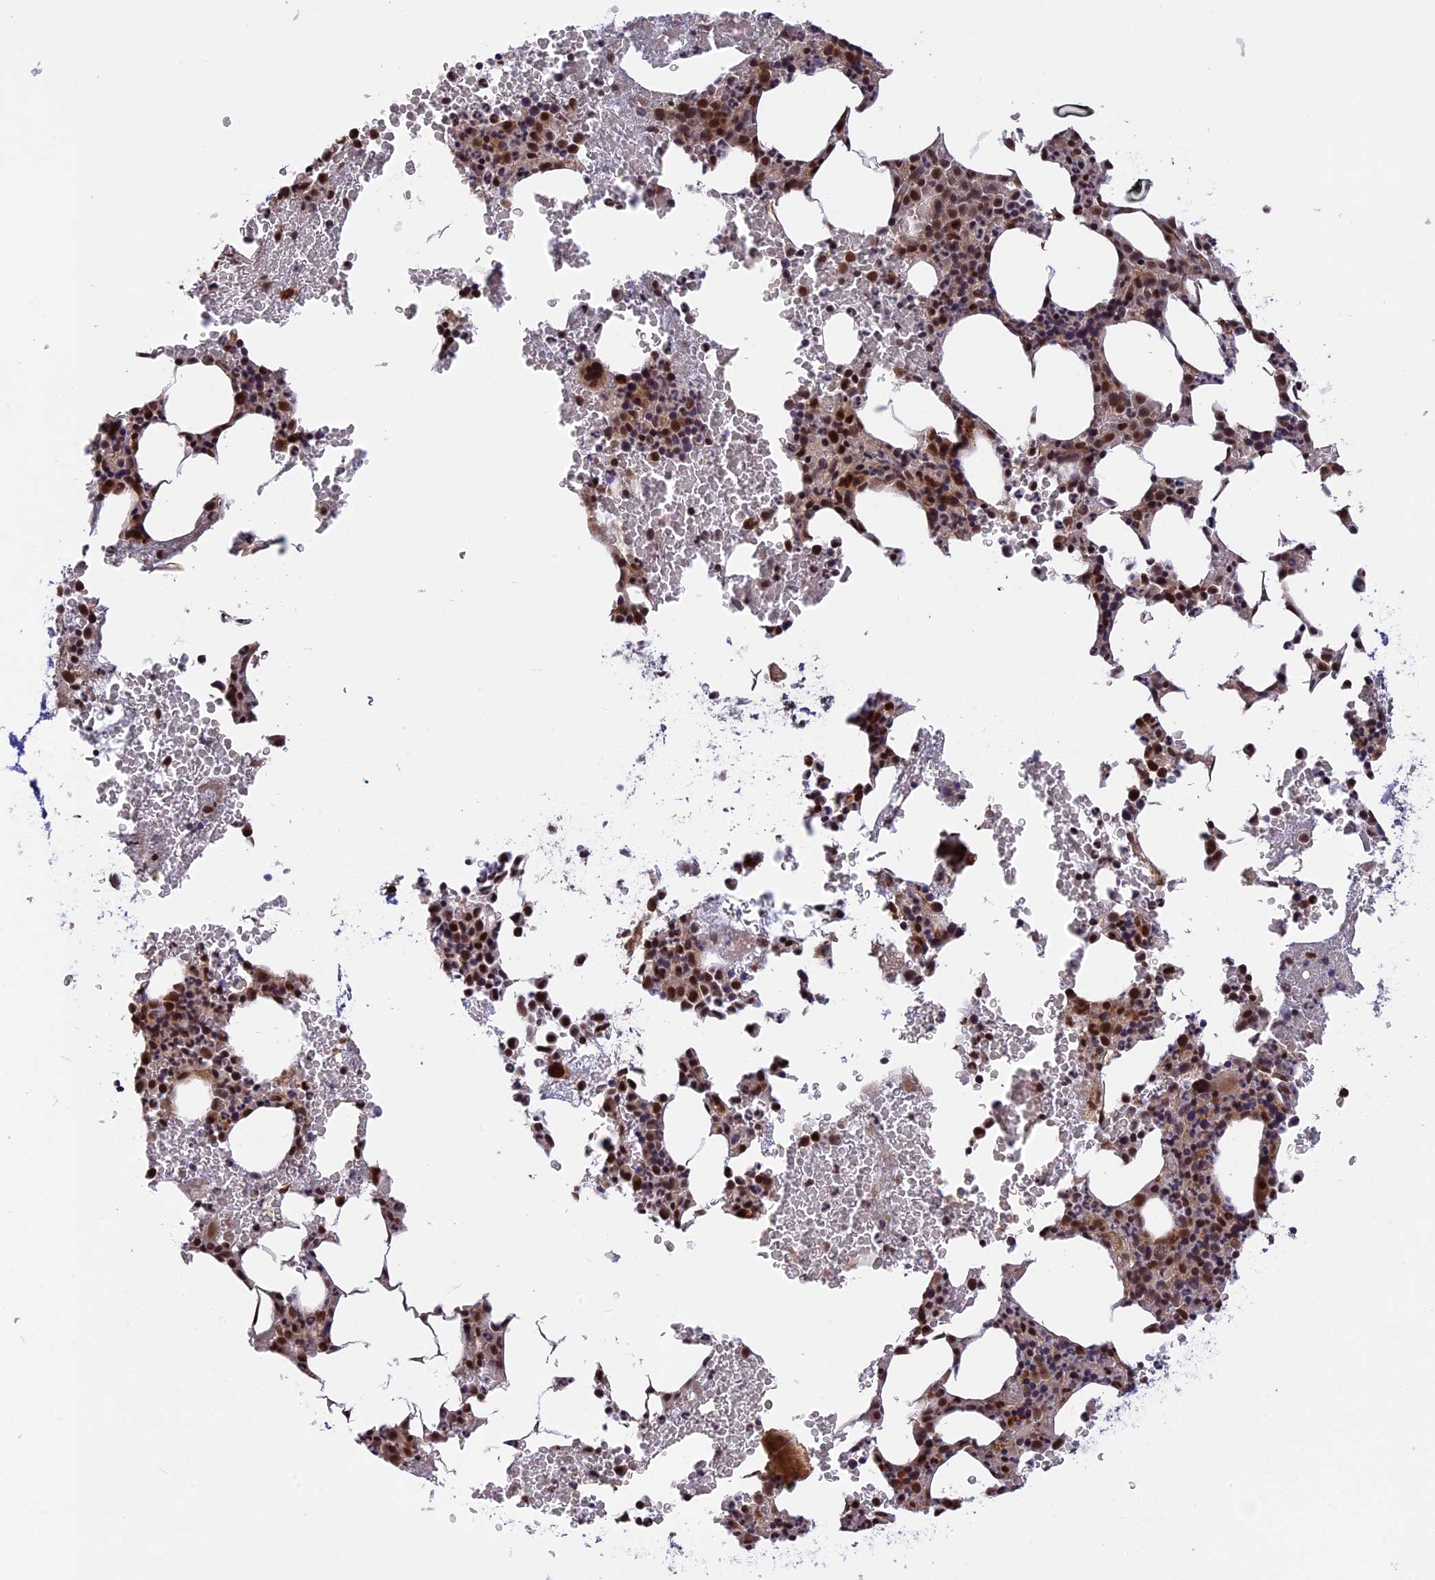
{"staining": {"intensity": "strong", "quantity": "25%-75%", "location": "nuclear"}, "tissue": "bone marrow", "cell_type": "Hematopoietic cells", "image_type": "normal", "snomed": [{"axis": "morphology", "description": "Normal tissue, NOS"}, {"axis": "morphology", "description": "Inflammation, NOS"}, {"axis": "topography", "description": "Bone marrow"}], "caption": "The histopathology image shows staining of benign bone marrow, revealing strong nuclear protein positivity (brown color) within hematopoietic cells.", "gene": "POLR2C", "patient": {"sex": "female", "age": 78}}